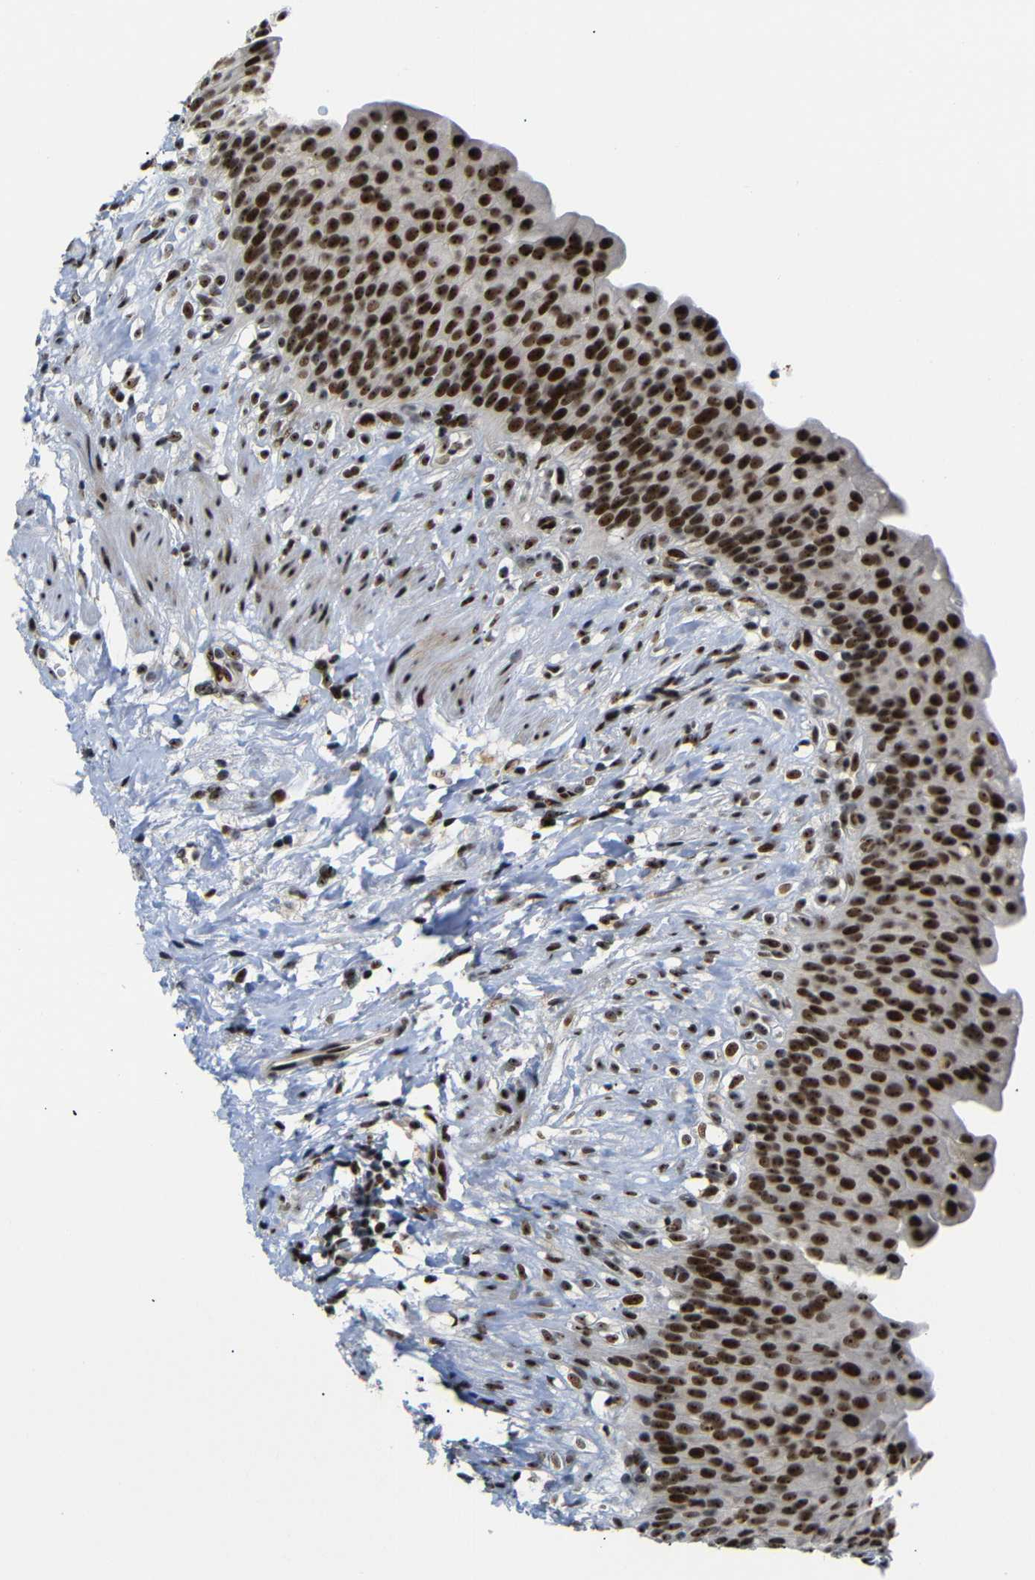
{"staining": {"intensity": "strong", "quantity": ">75%", "location": "nuclear"}, "tissue": "urinary bladder", "cell_type": "Urothelial cells", "image_type": "normal", "snomed": [{"axis": "morphology", "description": "Normal tissue, NOS"}, {"axis": "topography", "description": "Urinary bladder"}], "caption": "A high-resolution micrograph shows IHC staining of normal urinary bladder, which demonstrates strong nuclear staining in approximately >75% of urothelial cells.", "gene": "SETDB2", "patient": {"sex": "female", "age": 79}}